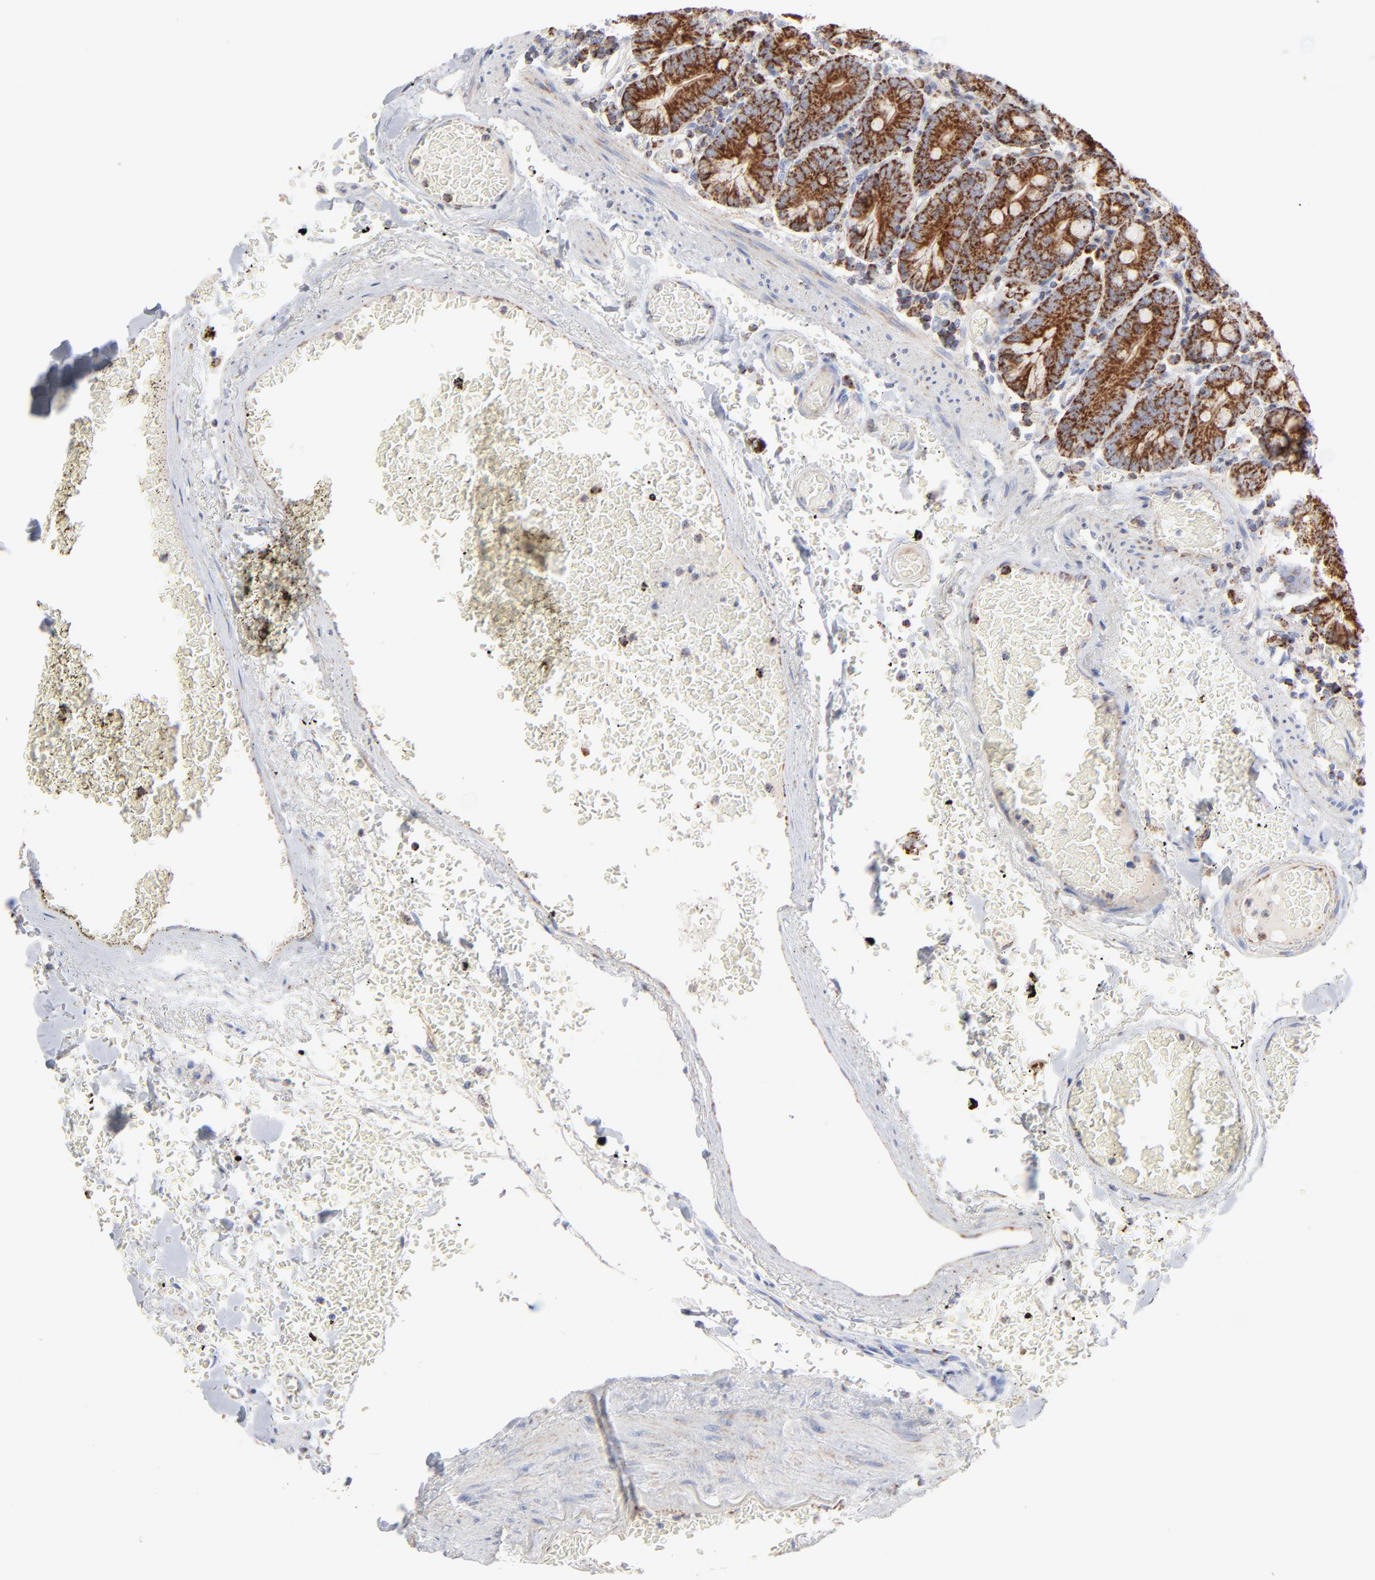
{"staining": {"intensity": "strong", "quantity": ">75%", "location": "cytoplasmic/membranous"}, "tissue": "small intestine", "cell_type": "Glandular cells", "image_type": "normal", "snomed": [{"axis": "morphology", "description": "Normal tissue, NOS"}, {"axis": "topography", "description": "Small intestine"}], "caption": "This histopathology image shows unremarkable small intestine stained with immunohistochemistry to label a protein in brown. The cytoplasmic/membranous of glandular cells show strong positivity for the protein. Nuclei are counter-stained blue.", "gene": "ASB3", "patient": {"sex": "male", "age": 71}}